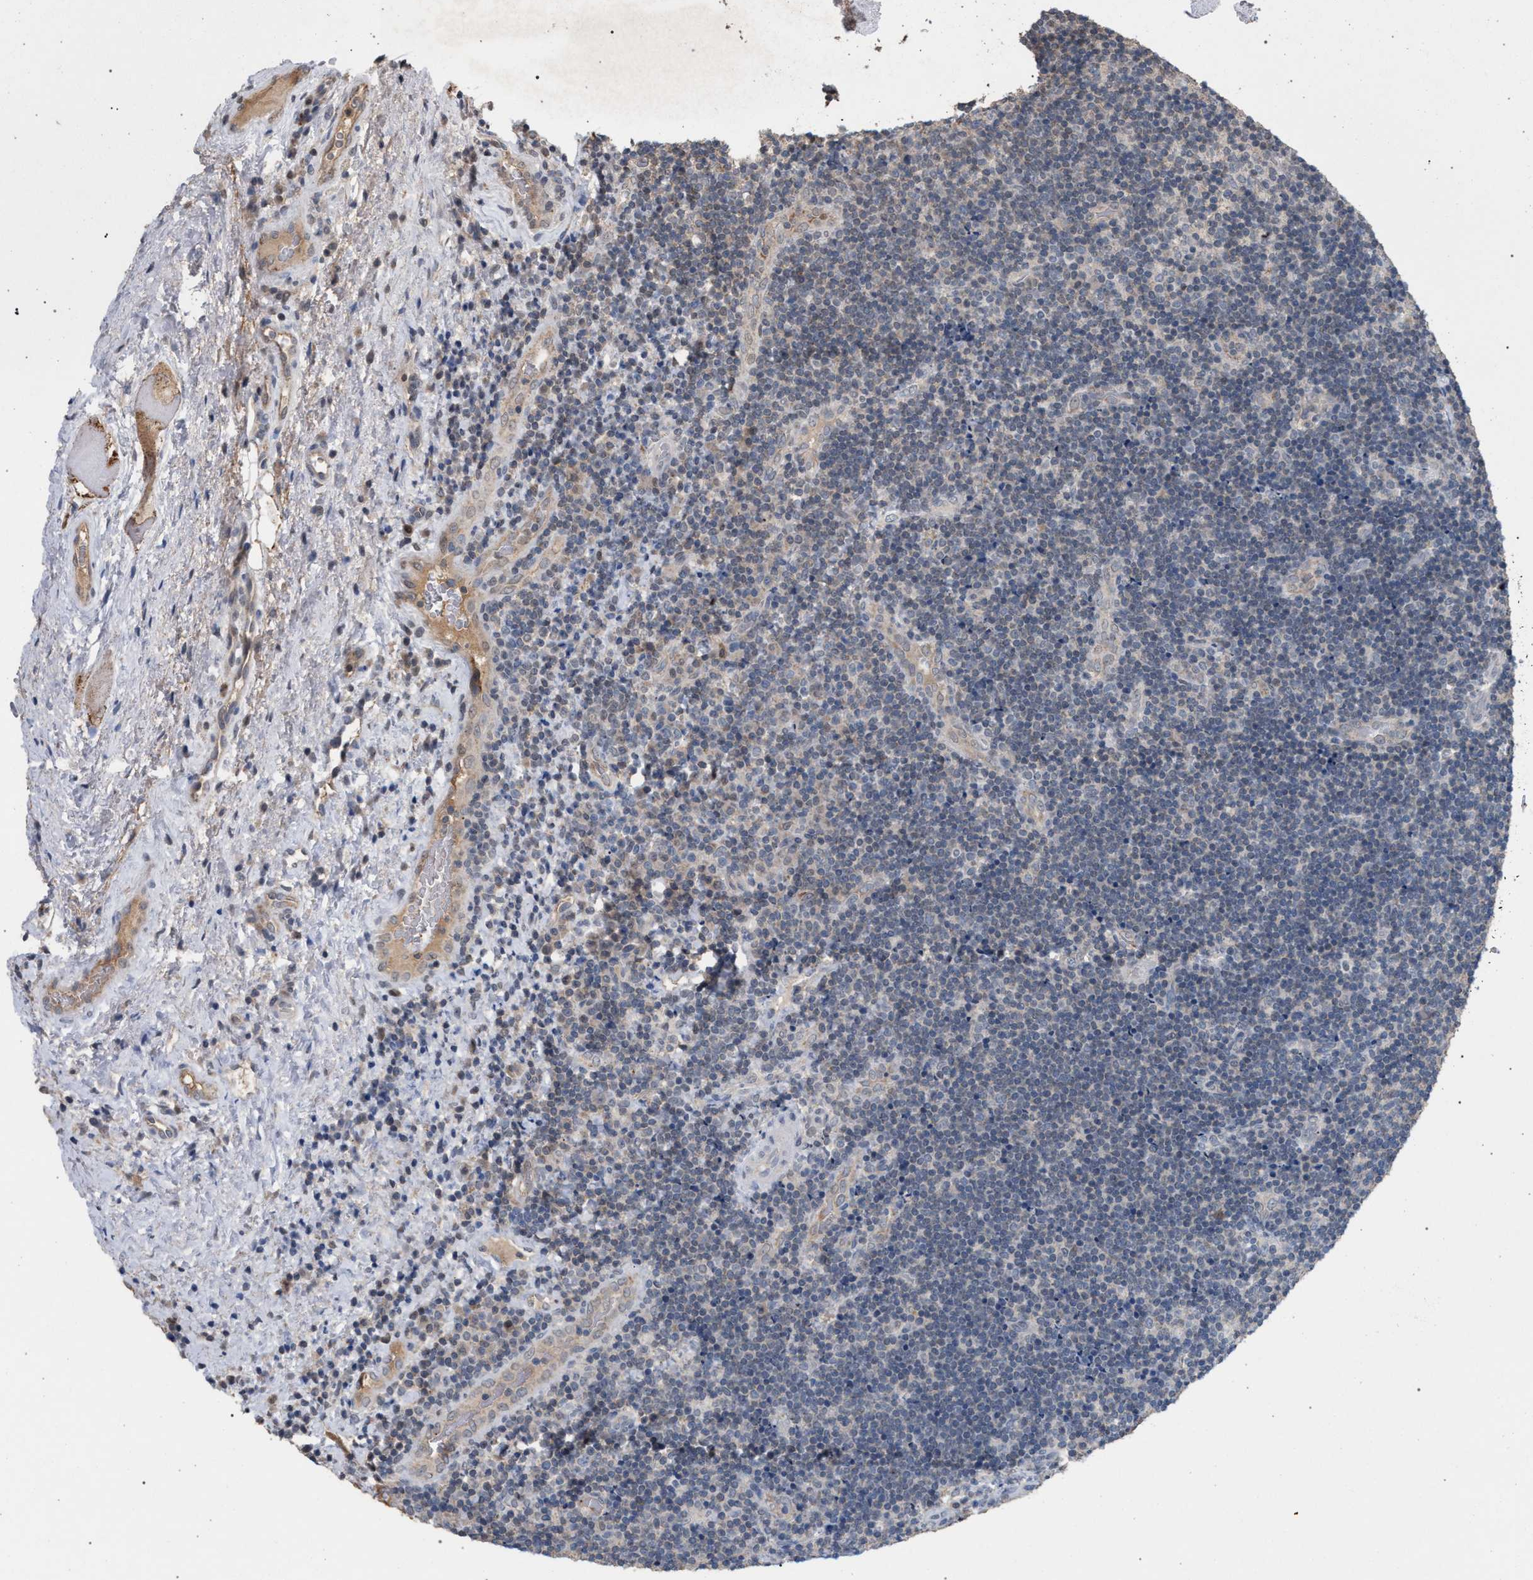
{"staining": {"intensity": "negative", "quantity": "none", "location": "none"}, "tissue": "lymphoma", "cell_type": "Tumor cells", "image_type": "cancer", "snomed": [{"axis": "morphology", "description": "Malignant lymphoma, non-Hodgkin's type, High grade"}, {"axis": "topography", "description": "Tonsil"}], "caption": "DAB (3,3'-diaminobenzidine) immunohistochemical staining of lymphoma reveals no significant positivity in tumor cells. Nuclei are stained in blue.", "gene": "TECPR1", "patient": {"sex": "female", "age": 36}}